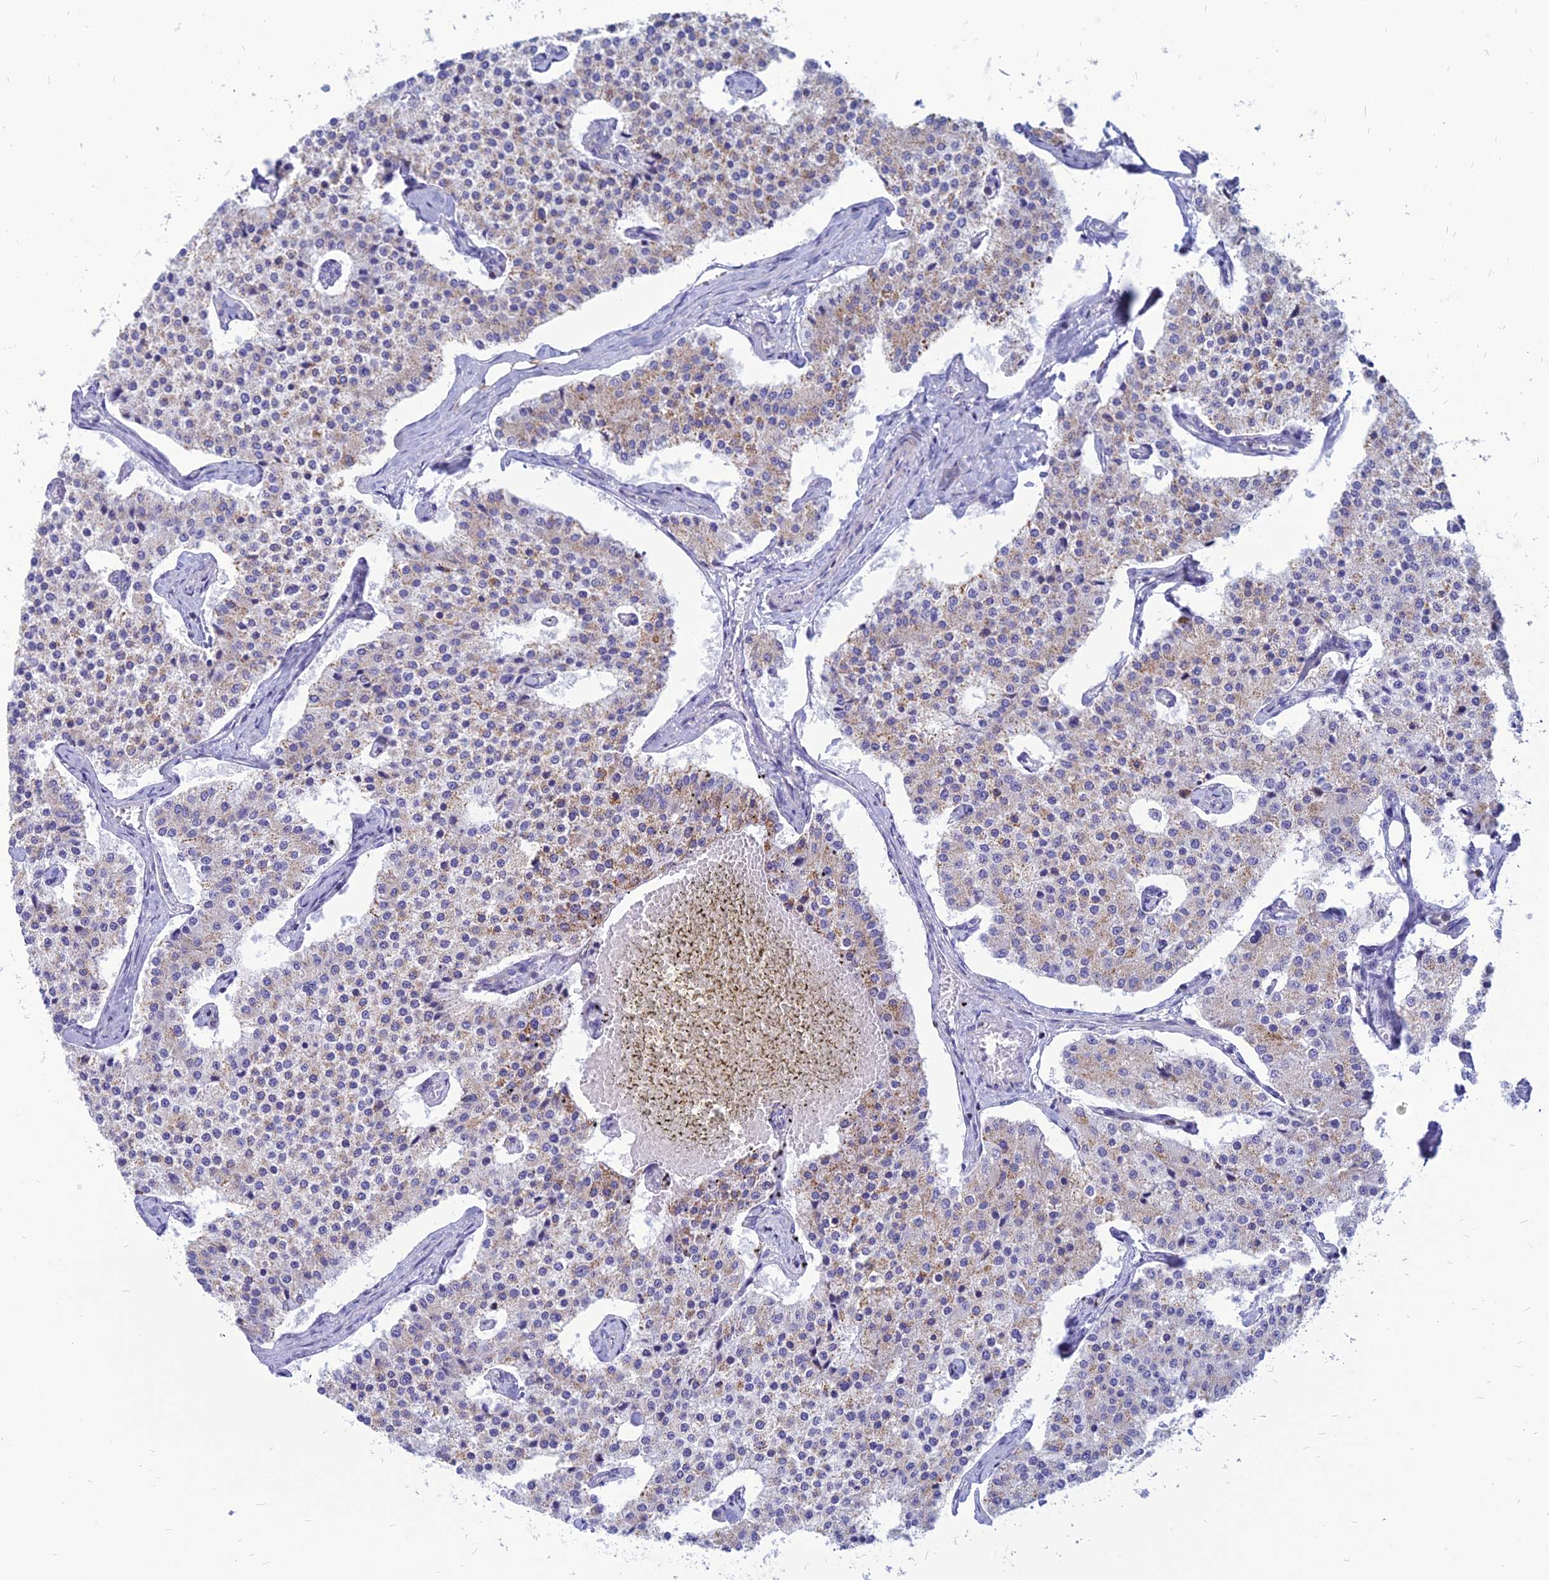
{"staining": {"intensity": "weak", "quantity": "25%-75%", "location": "cytoplasmic/membranous"}, "tissue": "carcinoid", "cell_type": "Tumor cells", "image_type": "cancer", "snomed": [{"axis": "morphology", "description": "Carcinoid, malignant, NOS"}, {"axis": "topography", "description": "Colon"}], "caption": "A low amount of weak cytoplasmic/membranous positivity is seen in approximately 25%-75% of tumor cells in malignant carcinoid tissue.", "gene": "PACC1", "patient": {"sex": "female", "age": 52}}